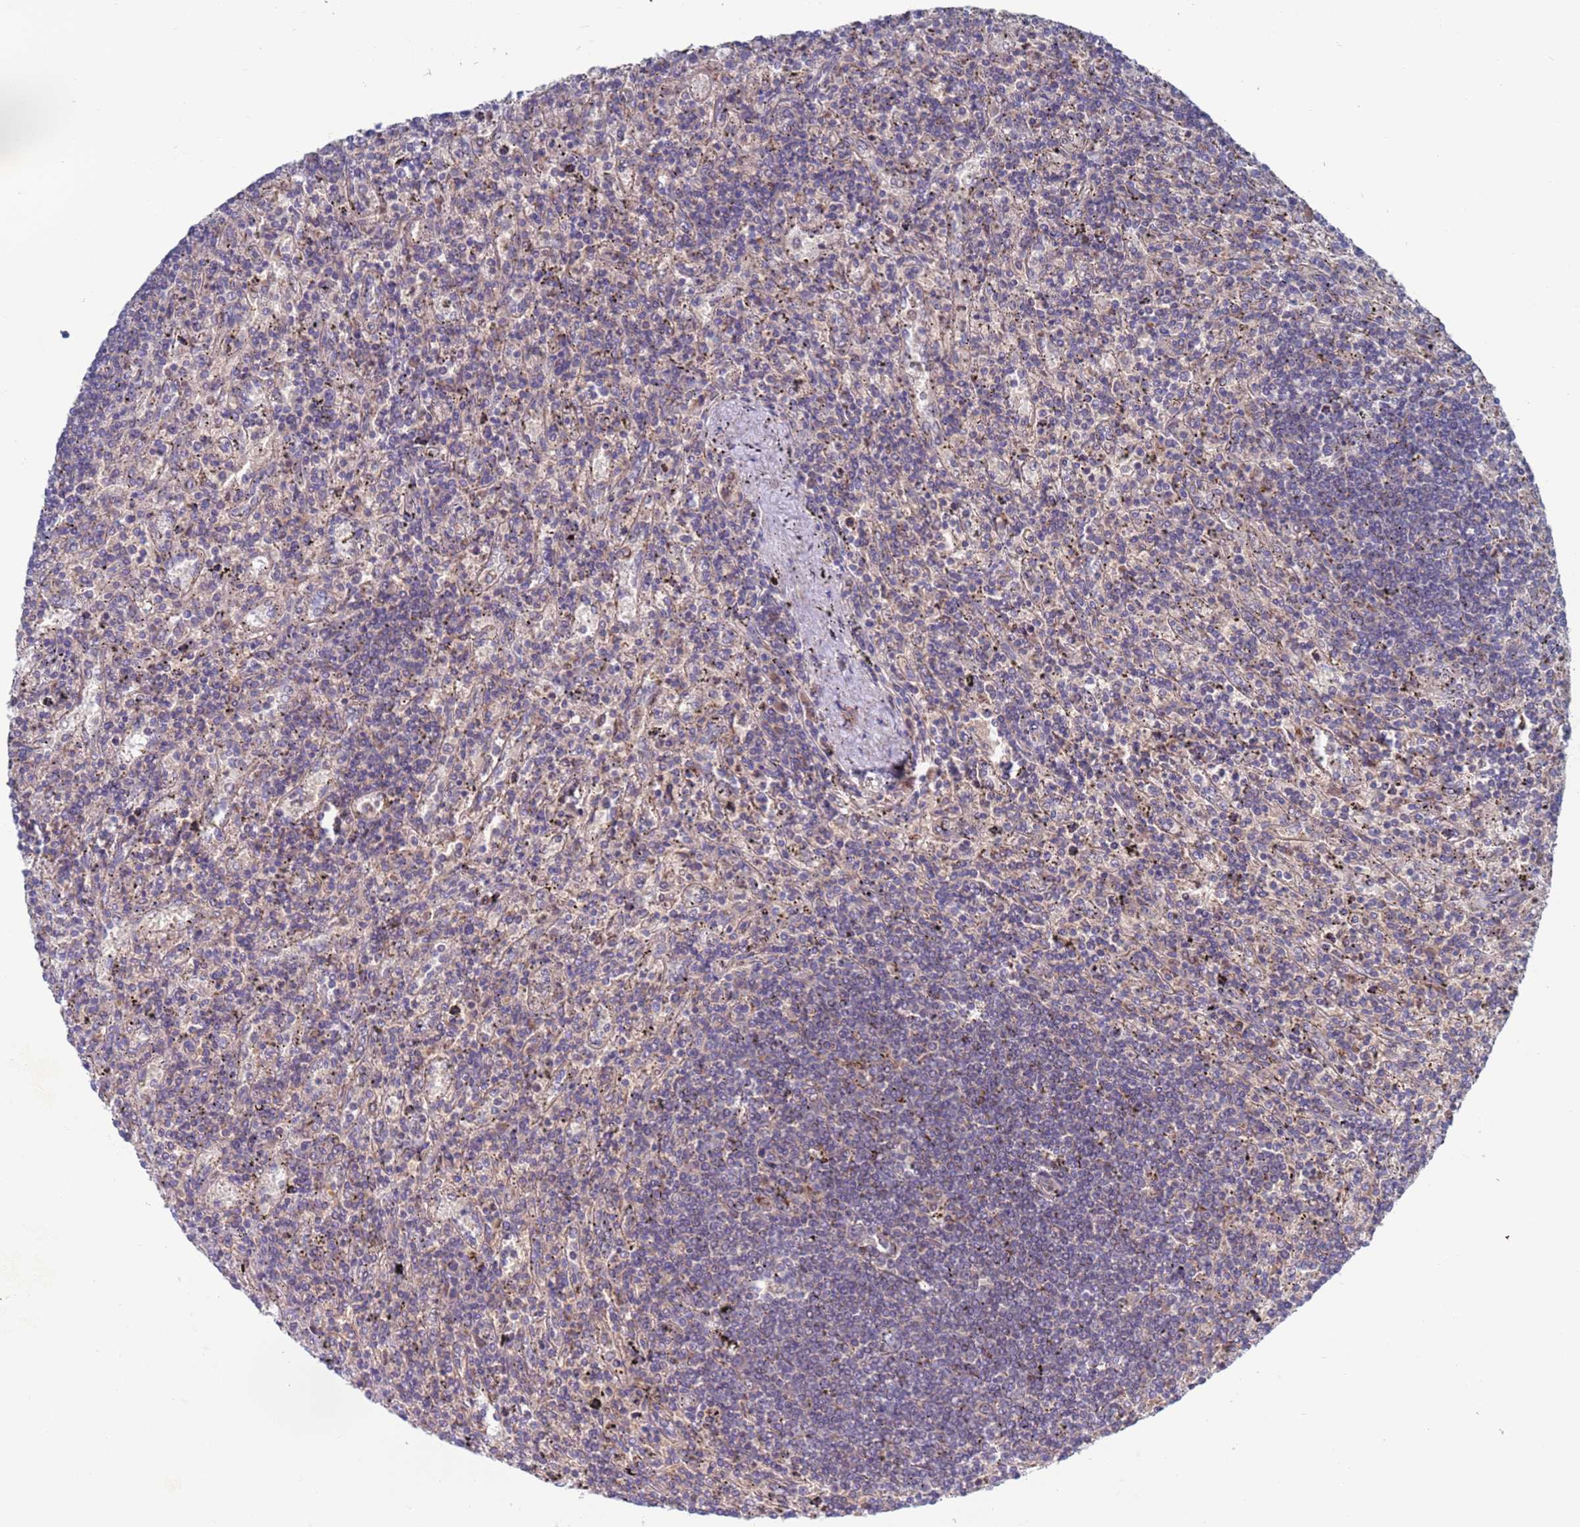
{"staining": {"intensity": "negative", "quantity": "none", "location": "none"}, "tissue": "lymphoma", "cell_type": "Tumor cells", "image_type": "cancer", "snomed": [{"axis": "morphology", "description": "Malignant lymphoma, non-Hodgkin's type, Low grade"}, {"axis": "topography", "description": "Spleen"}], "caption": "Immunohistochemical staining of human lymphoma exhibits no significant expression in tumor cells. (Immunohistochemistry, brightfield microscopy, high magnification).", "gene": "CHCHD6", "patient": {"sex": "male", "age": 76}}